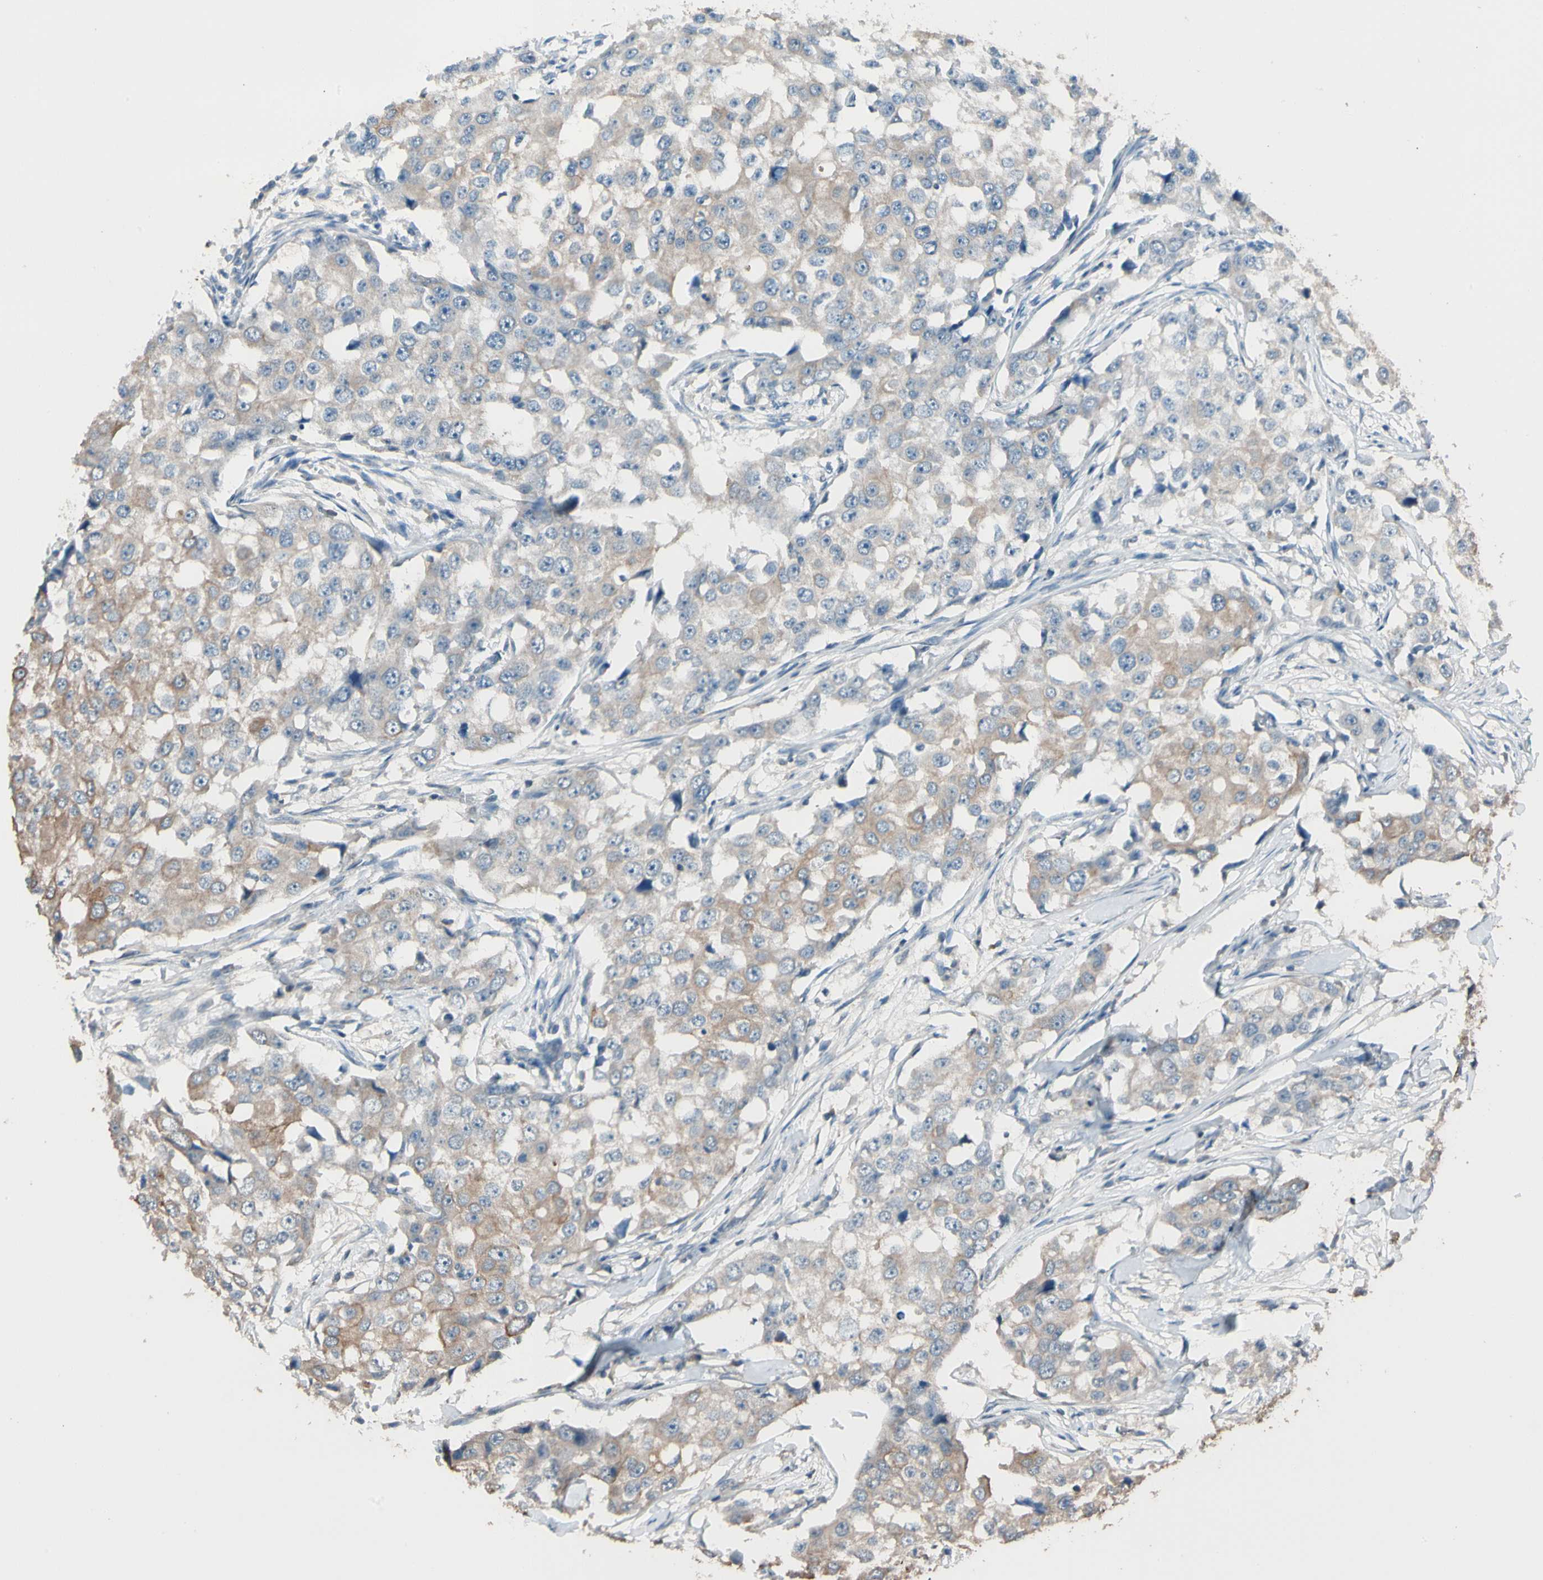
{"staining": {"intensity": "weak", "quantity": ">75%", "location": "cytoplasmic/membranous"}, "tissue": "breast cancer", "cell_type": "Tumor cells", "image_type": "cancer", "snomed": [{"axis": "morphology", "description": "Duct carcinoma"}, {"axis": "topography", "description": "Breast"}], "caption": "About >75% of tumor cells in human intraductal carcinoma (breast) exhibit weak cytoplasmic/membranous protein expression as visualized by brown immunohistochemical staining.", "gene": "MAP3K7", "patient": {"sex": "female", "age": 27}}